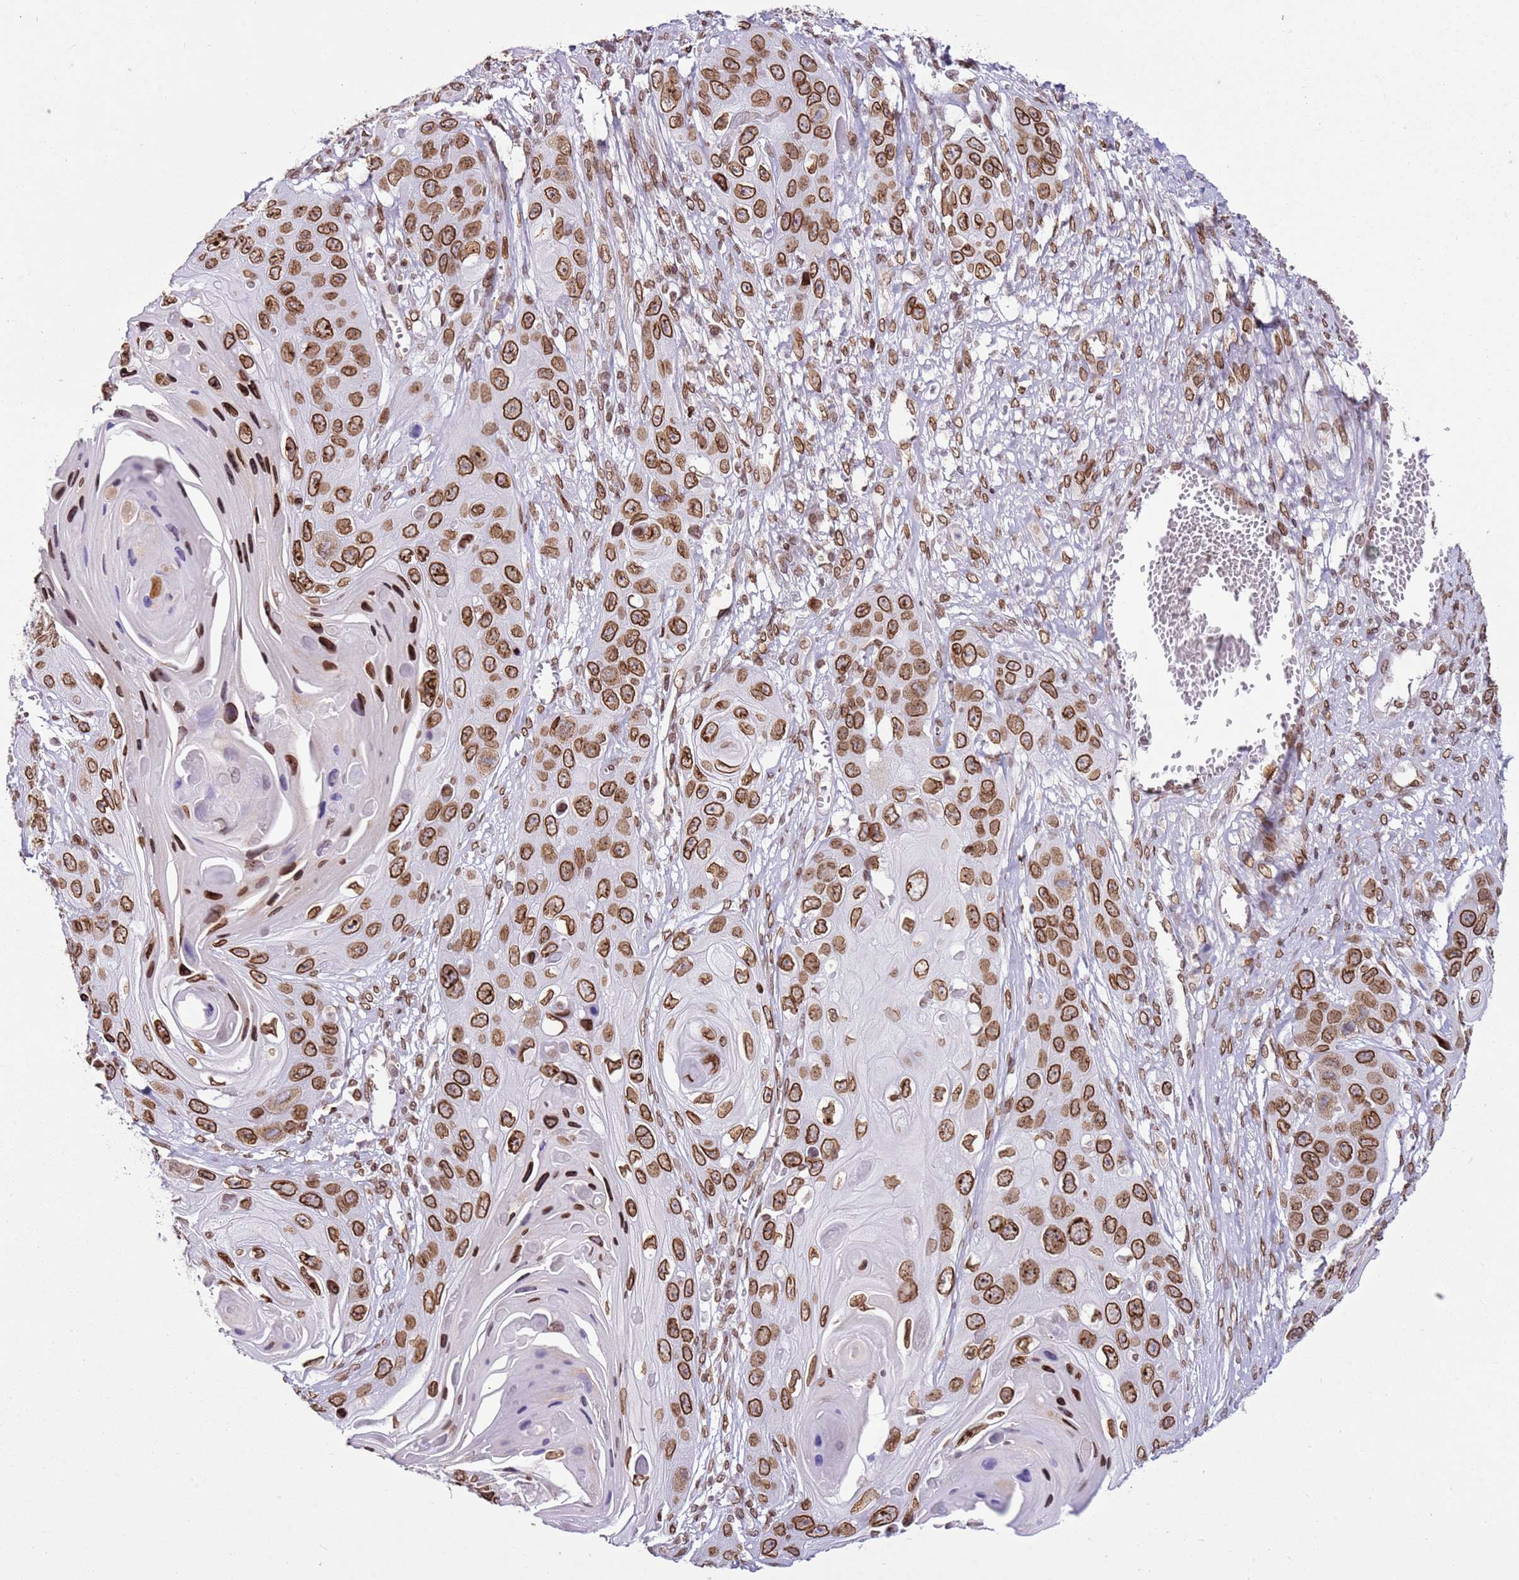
{"staining": {"intensity": "strong", "quantity": ">75%", "location": "cytoplasmic/membranous,nuclear"}, "tissue": "skin cancer", "cell_type": "Tumor cells", "image_type": "cancer", "snomed": [{"axis": "morphology", "description": "Squamous cell carcinoma, NOS"}, {"axis": "topography", "description": "Skin"}], "caption": "This is a photomicrograph of immunohistochemistry staining of skin cancer (squamous cell carcinoma), which shows strong expression in the cytoplasmic/membranous and nuclear of tumor cells.", "gene": "POU6F1", "patient": {"sex": "male", "age": 55}}